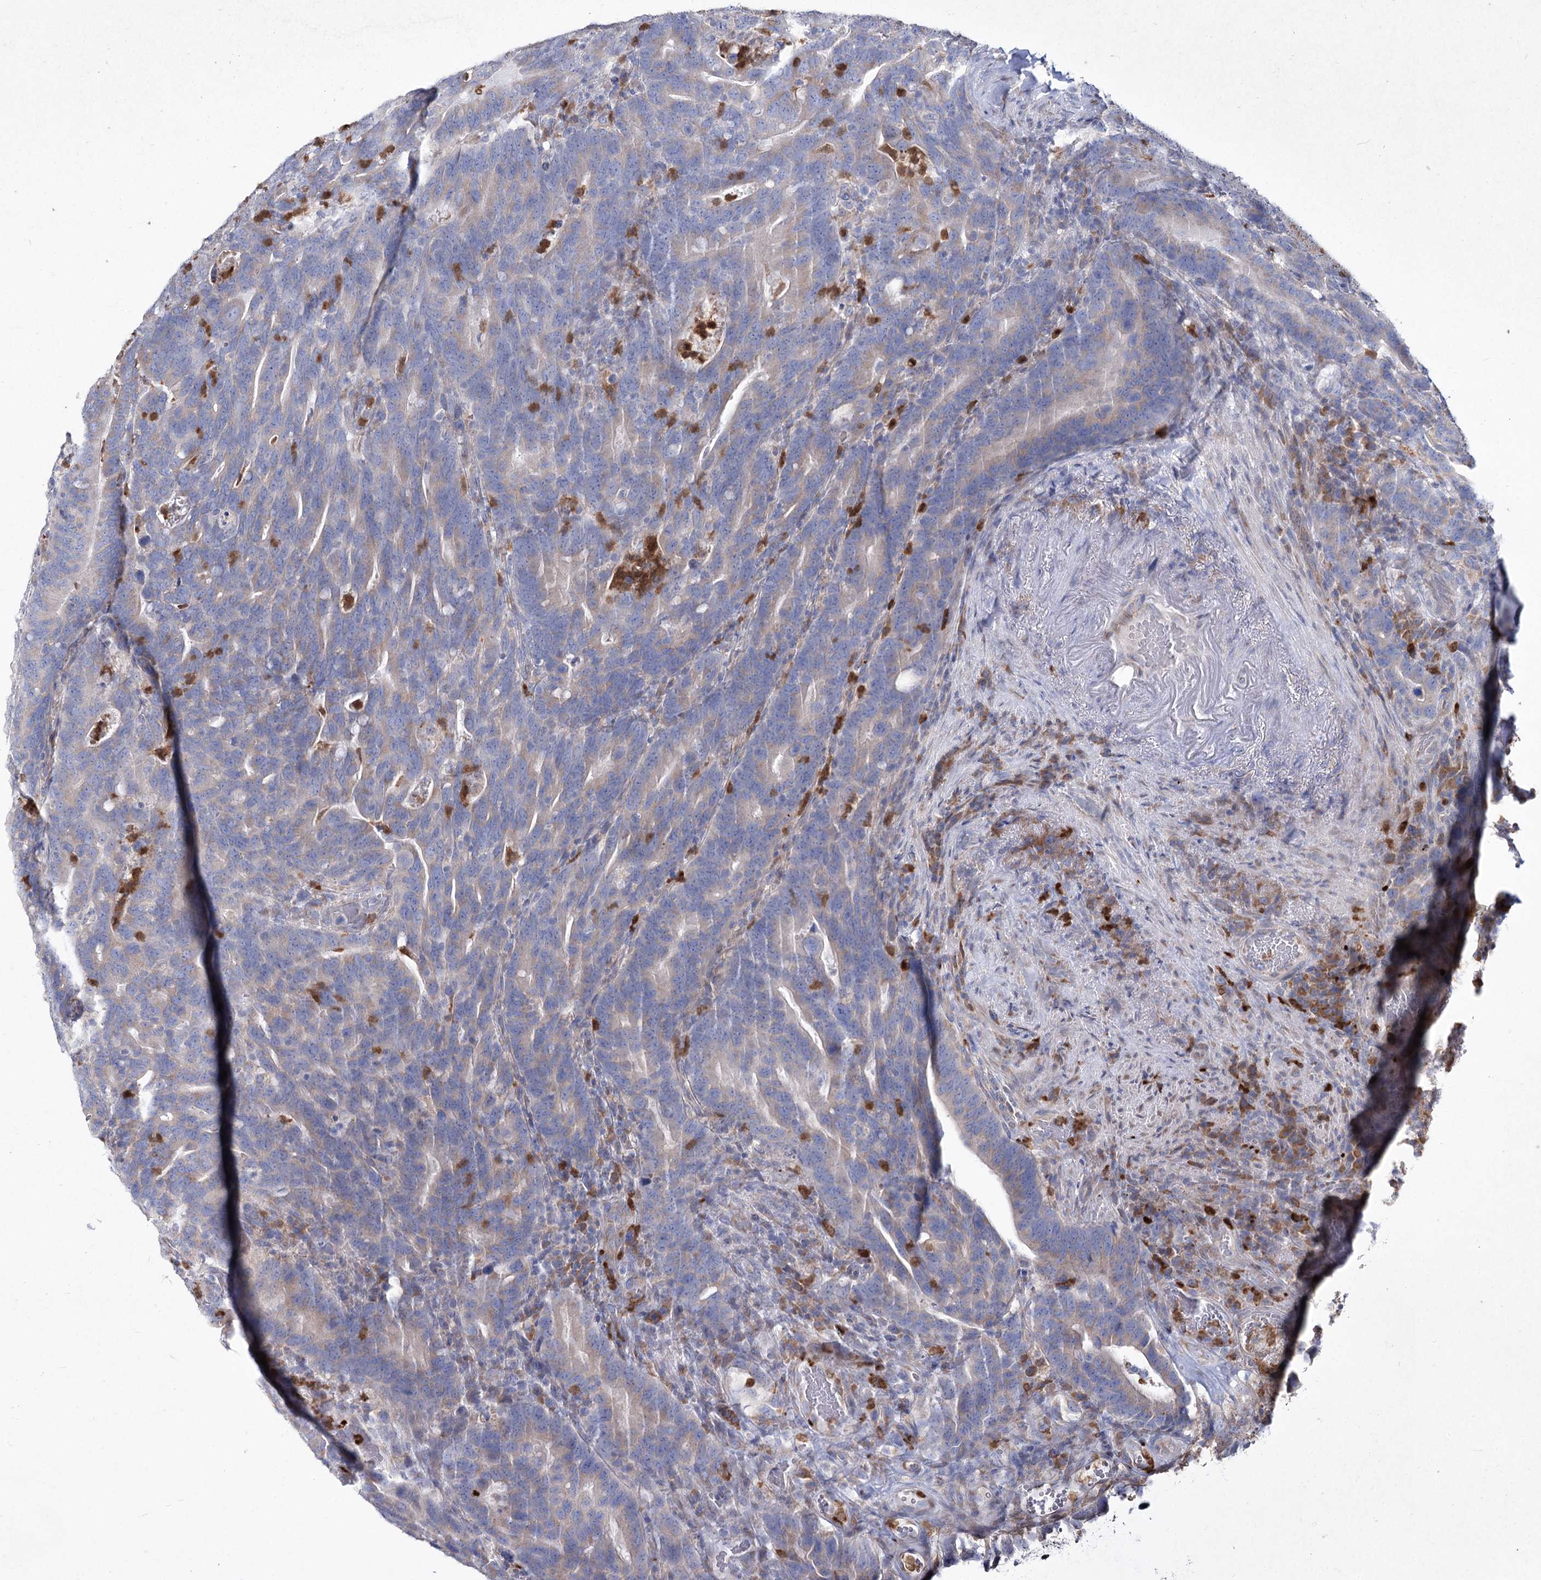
{"staining": {"intensity": "negative", "quantity": "none", "location": "none"}, "tissue": "colorectal cancer", "cell_type": "Tumor cells", "image_type": "cancer", "snomed": [{"axis": "morphology", "description": "Adenocarcinoma, NOS"}, {"axis": "topography", "description": "Colon"}], "caption": "The immunohistochemistry (IHC) image has no significant positivity in tumor cells of colorectal cancer (adenocarcinoma) tissue. Brightfield microscopy of immunohistochemistry (IHC) stained with DAB (brown) and hematoxylin (blue), captured at high magnification.", "gene": "NIPAL4", "patient": {"sex": "female", "age": 66}}